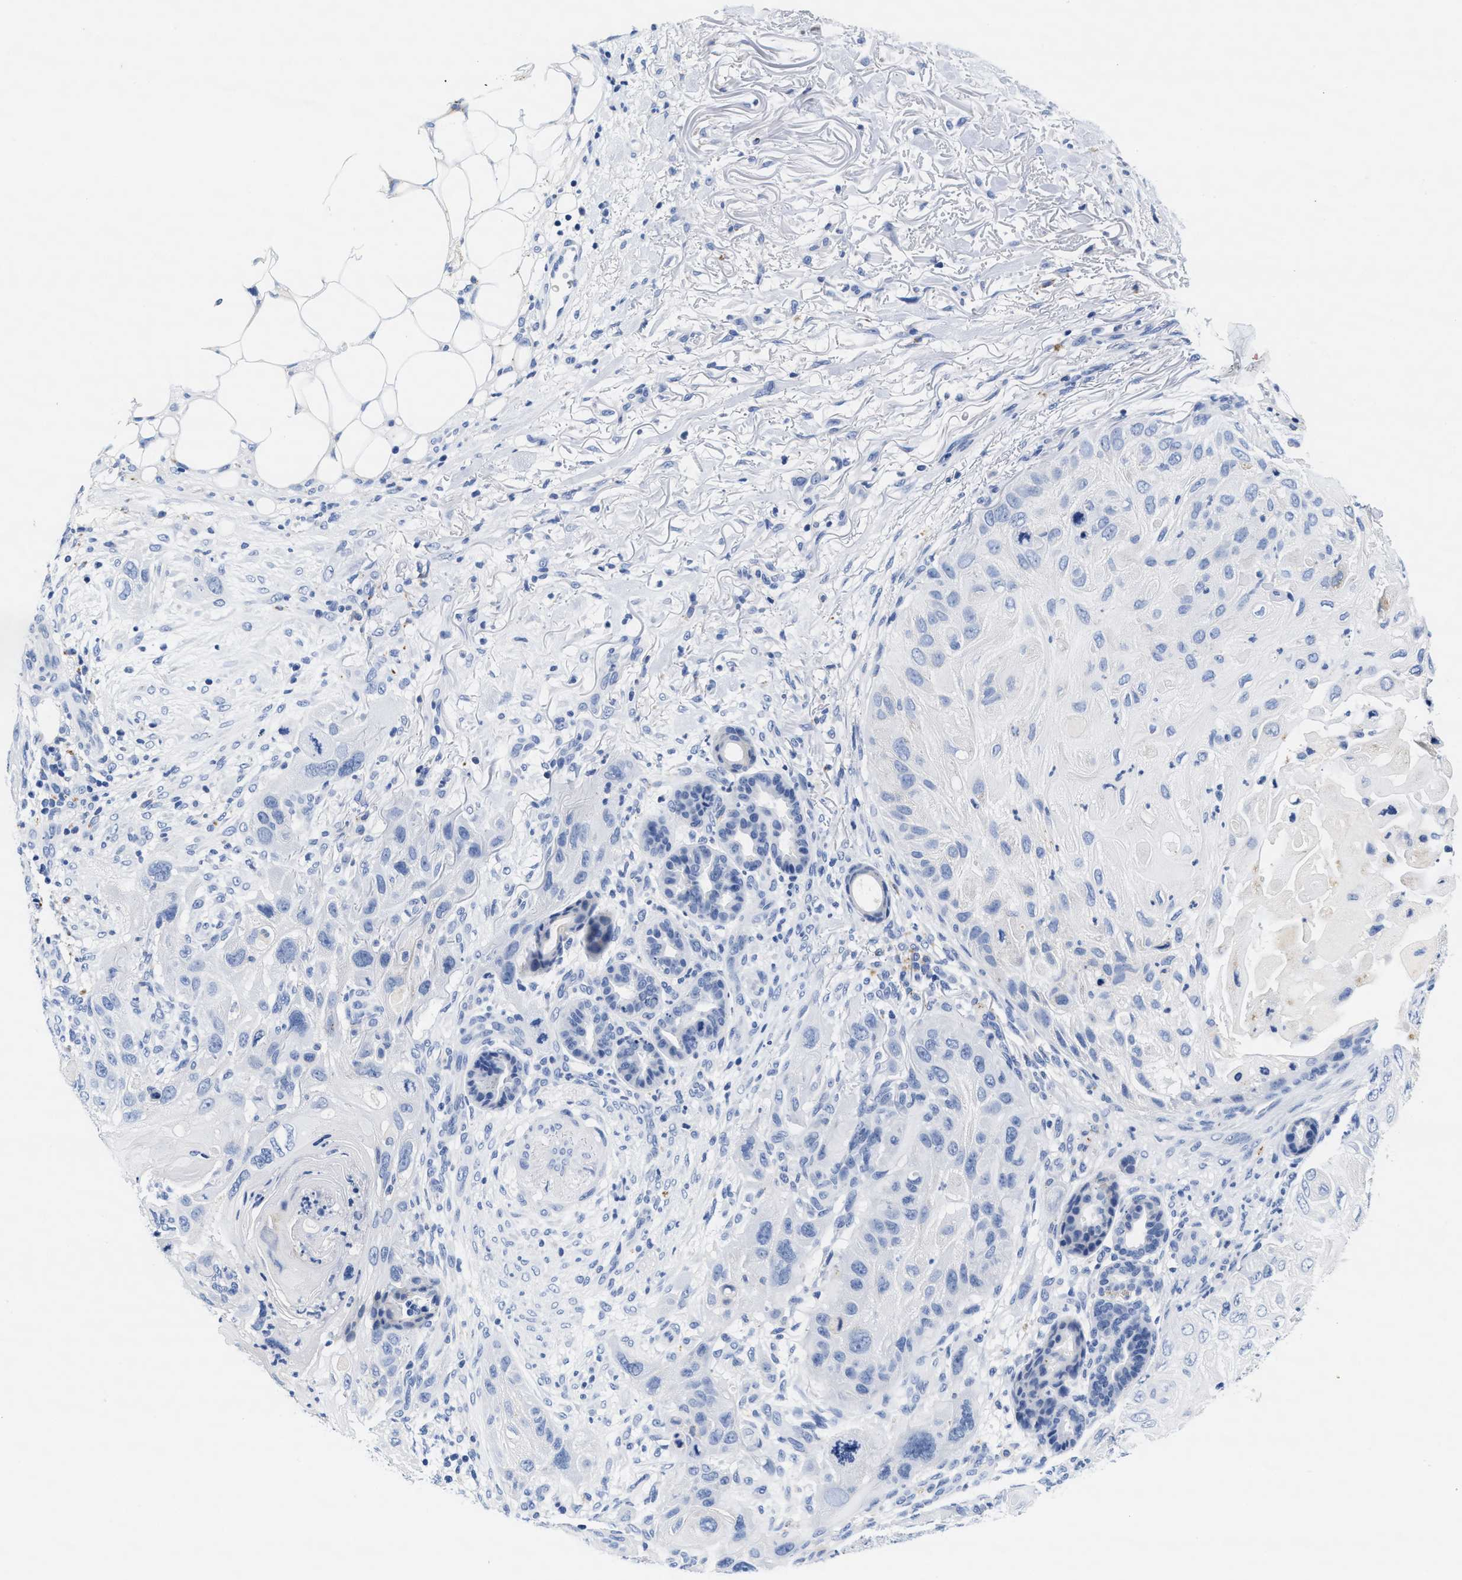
{"staining": {"intensity": "negative", "quantity": "none", "location": "none"}, "tissue": "skin cancer", "cell_type": "Tumor cells", "image_type": "cancer", "snomed": [{"axis": "morphology", "description": "Squamous cell carcinoma, NOS"}, {"axis": "topography", "description": "Skin"}], "caption": "The IHC image has no significant staining in tumor cells of skin cancer (squamous cell carcinoma) tissue.", "gene": "TTC3", "patient": {"sex": "female", "age": 77}}